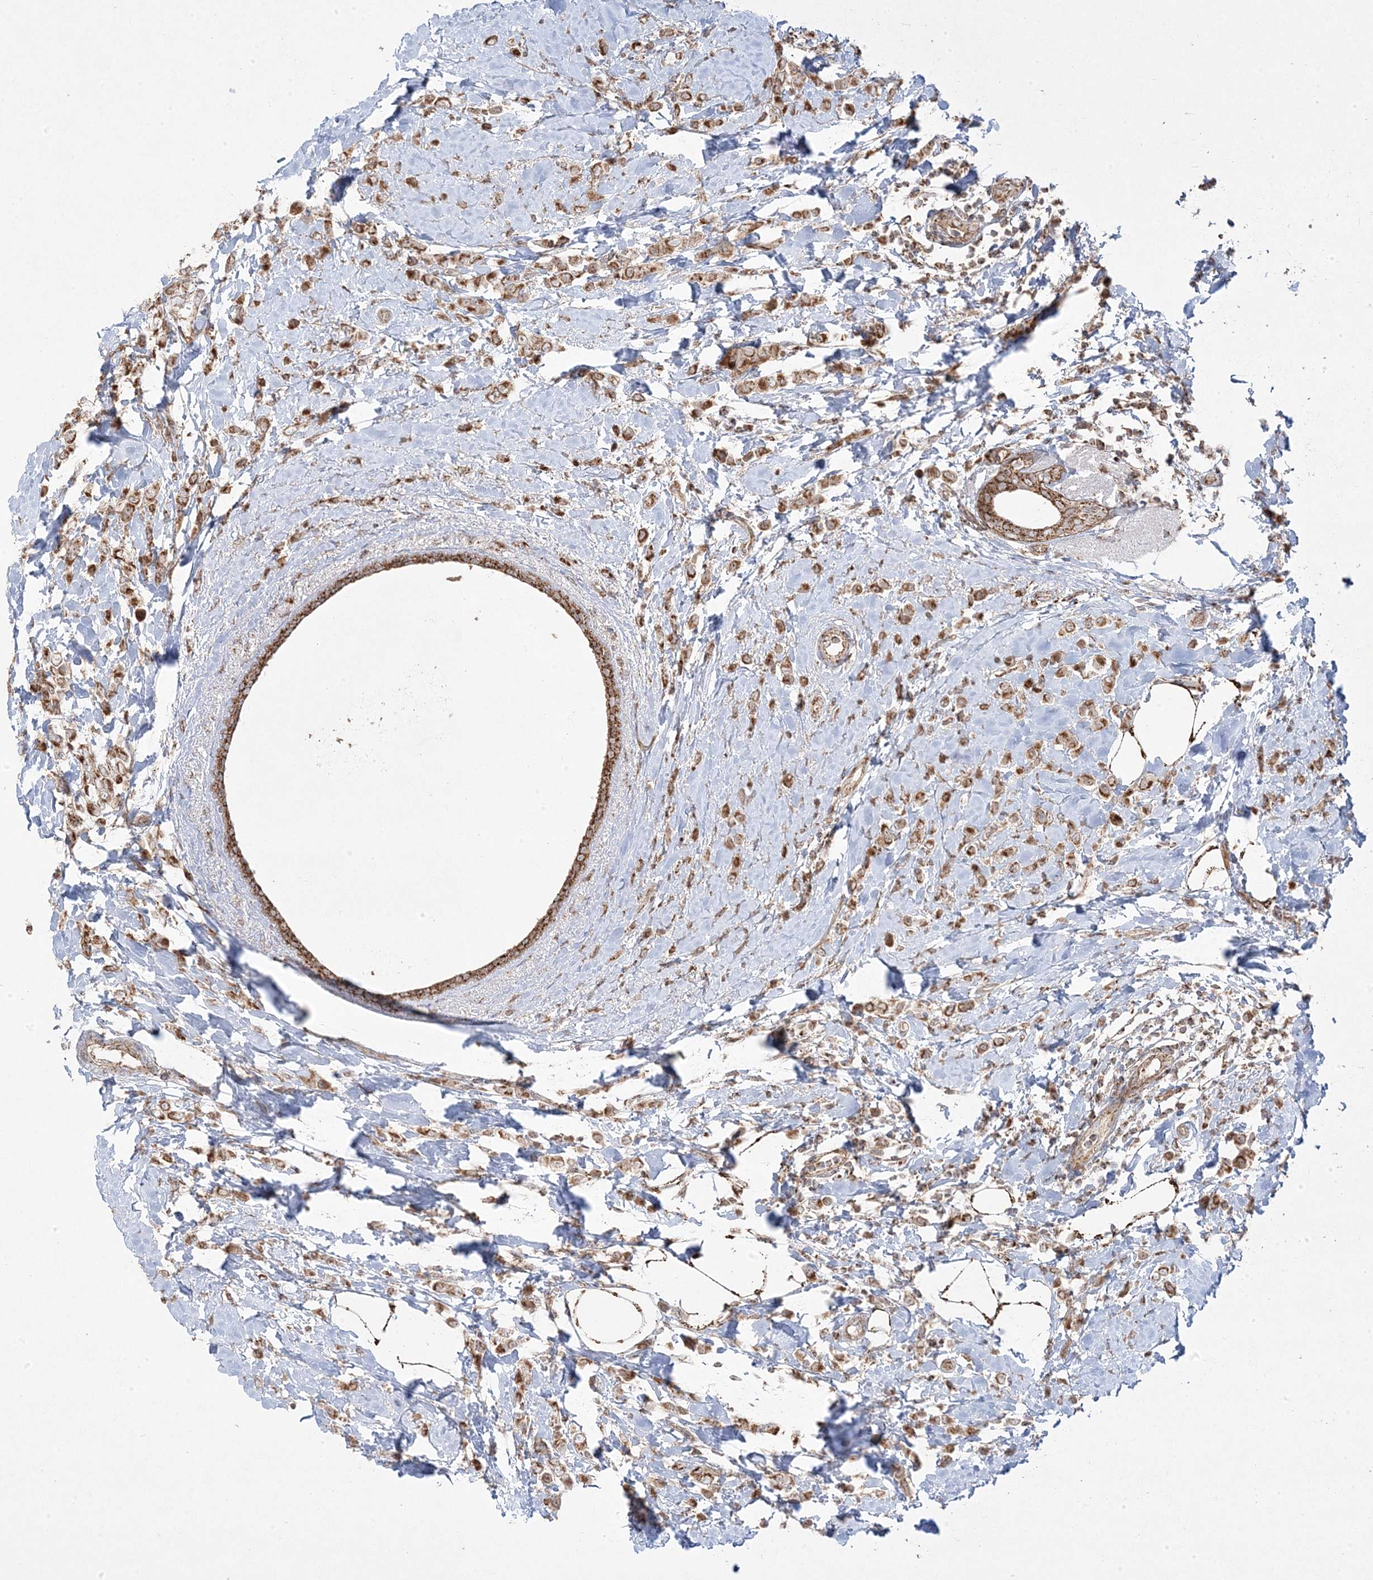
{"staining": {"intensity": "moderate", "quantity": ">75%", "location": "cytoplasmic/membranous"}, "tissue": "breast cancer", "cell_type": "Tumor cells", "image_type": "cancer", "snomed": [{"axis": "morphology", "description": "Lobular carcinoma"}, {"axis": "topography", "description": "Breast"}], "caption": "This micrograph demonstrates immunohistochemistry (IHC) staining of breast lobular carcinoma, with medium moderate cytoplasmic/membranous staining in about >75% of tumor cells.", "gene": "CLUAP1", "patient": {"sex": "female", "age": 47}}